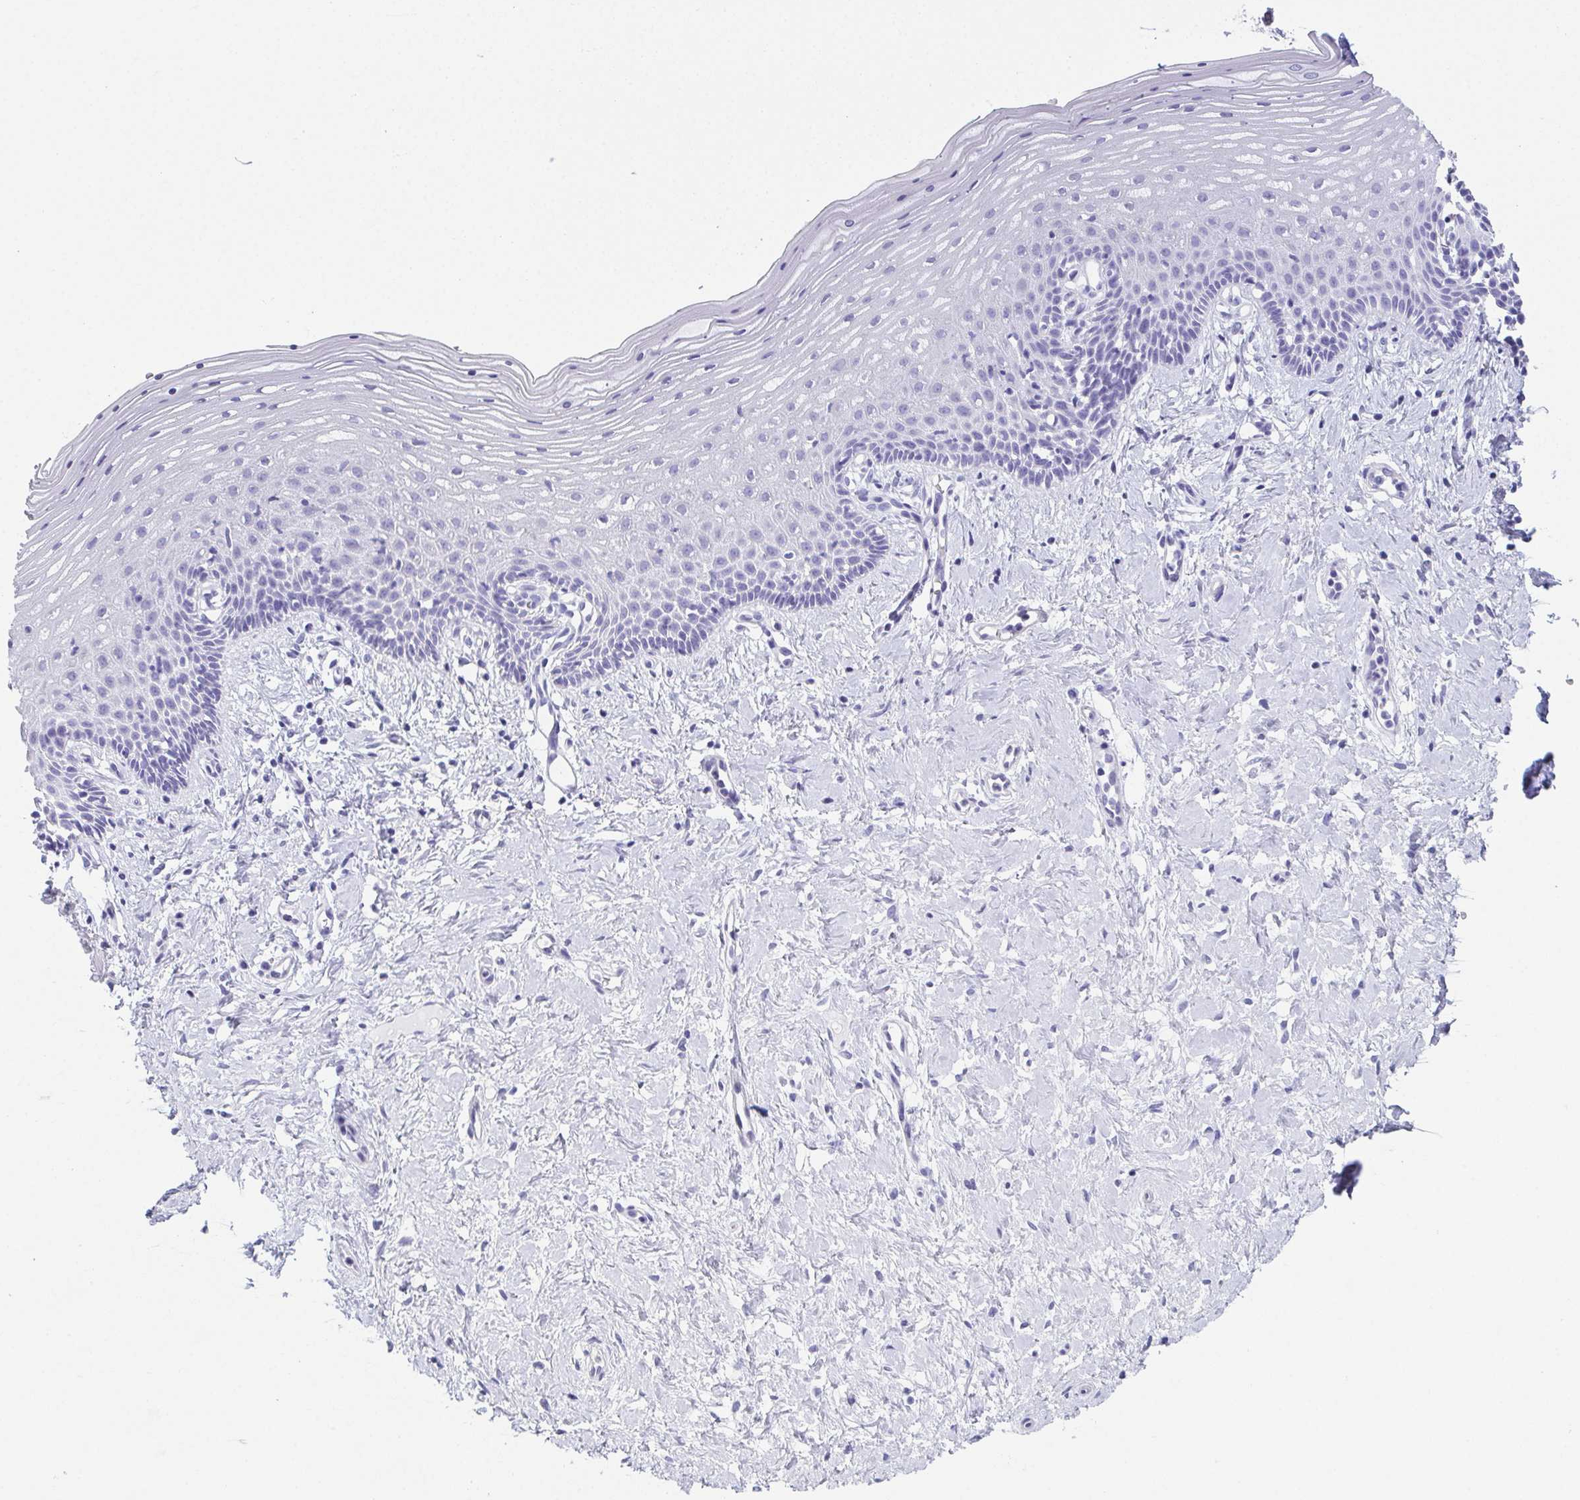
{"staining": {"intensity": "negative", "quantity": "none", "location": "none"}, "tissue": "vagina", "cell_type": "Squamous epithelial cells", "image_type": "normal", "snomed": [{"axis": "morphology", "description": "Normal tissue, NOS"}, {"axis": "topography", "description": "Vagina"}], "caption": "Immunohistochemistry (IHC) histopathology image of unremarkable vagina: human vagina stained with DAB shows no significant protein staining in squamous epithelial cells.", "gene": "TEX19", "patient": {"sex": "female", "age": 42}}